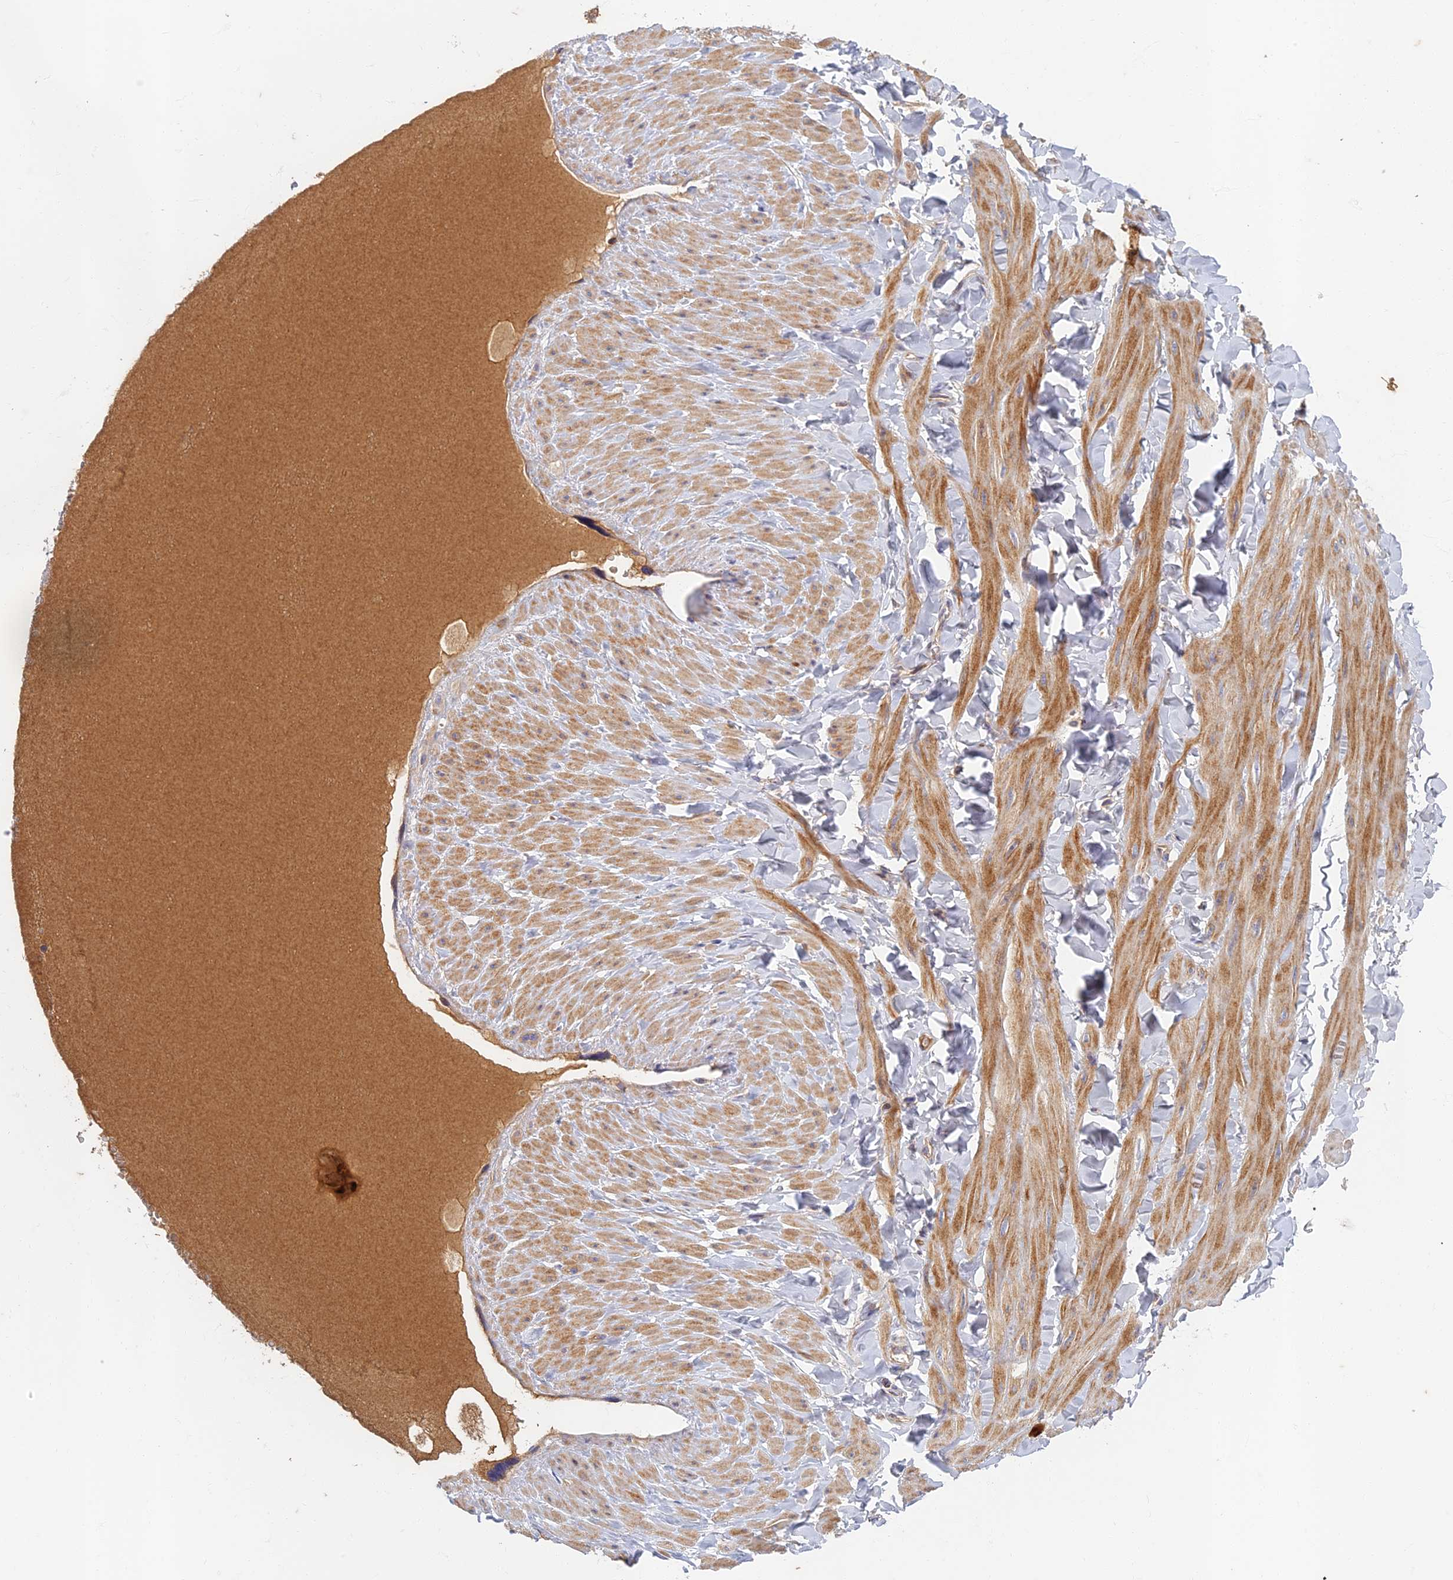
{"staining": {"intensity": "negative", "quantity": "none", "location": "none"}, "tissue": "adipose tissue", "cell_type": "Adipocytes", "image_type": "normal", "snomed": [{"axis": "morphology", "description": "Normal tissue, NOS"}, {"axis": "topography", "description": "Adipose tissue"}, {"axis": "topography", "description": "Vascular tissue"}, {"axis": "topography", "description": "Peripheral nerve tissue"}], "caption": "Protein analysis of unremarkable adipose tissue exhibits no significant expression in adipocytes.", "gene": "SOGA1", "patient": {"sex": "male", "age": 25}}